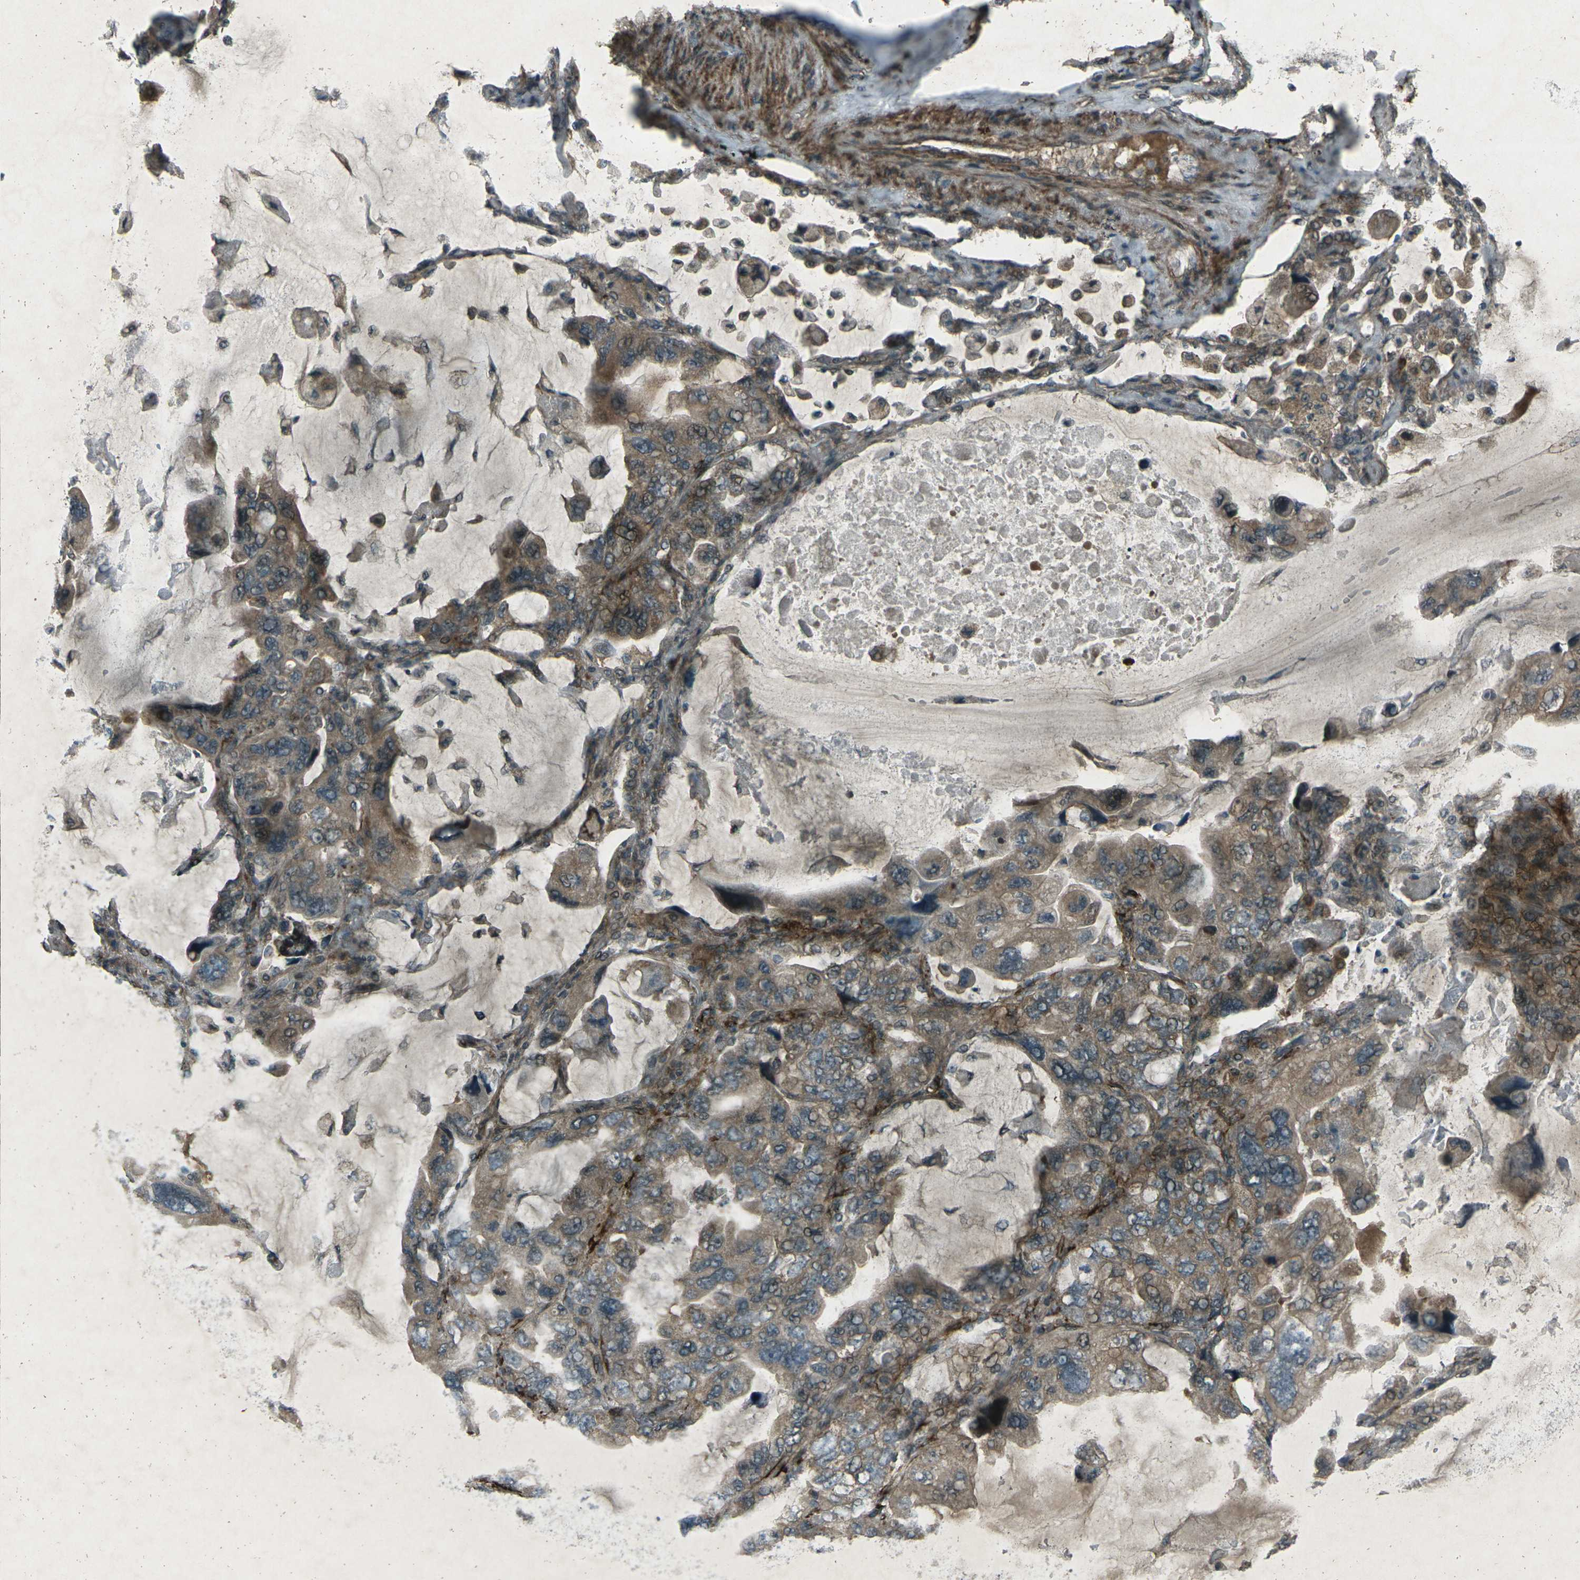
{"staining": {"intensity": "moderate", "quantity": ">75%", "location": "cytoplasmic/membranous"}, "tissue": "lung cancer", "cell_type": "Tumor cells", "image_type": "cancer", "snomed": [{"axis": "morphology", "description": "Squamous cell carcinoma, NOS"}, {"axis": "topography", "description": "Lung"}], "caption": "Immunohistochemistry (IHC) (DAB (3,3'-diaminobenzidine)) staining of squamous cell carcinoma (lung) demonstrates moderate cytoplasmic/membranous protein expression in approximately >75% of tumor cells.", "gene": "LSMEM1", "patient": {"sex": "female", "age": 73}}